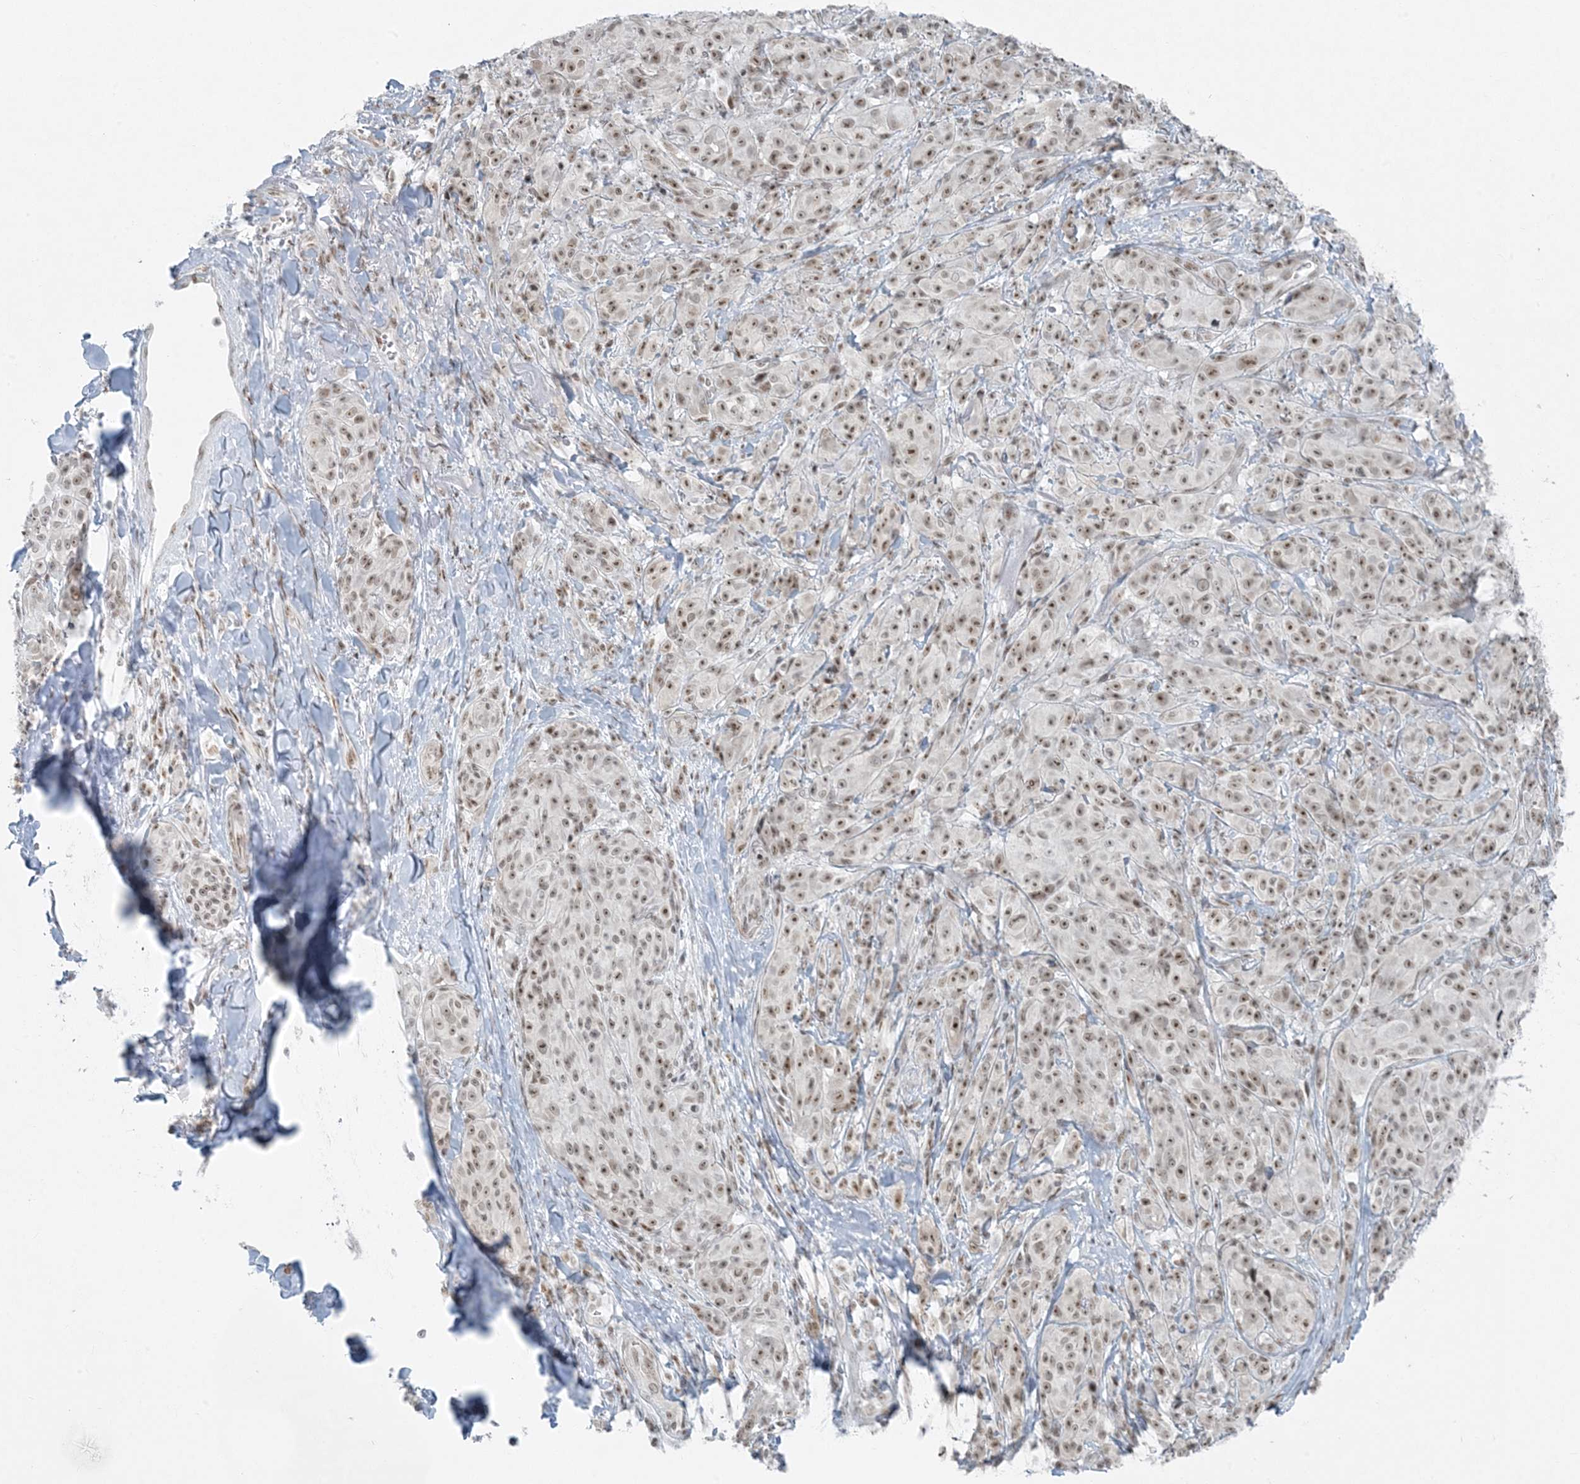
{"staining": {"intensity": "moderate", "quantity": ">75%", "location": "nuclear"}, "tissue": "melanoma", "cell_type": "Tumor cells", "image_type": "cancer", "snomed": [{"axis": "morphology", "description": "Malignant melanoma, NOS"}, {"axis": "topography", "description": "Skin"}], "caption": "A histopathology image of melanoma stained for a protein displays moderate nuclear brown staining in tumor cells.", "gene": "ZNF787", "patient": {"sex": "male", "age": 73}}